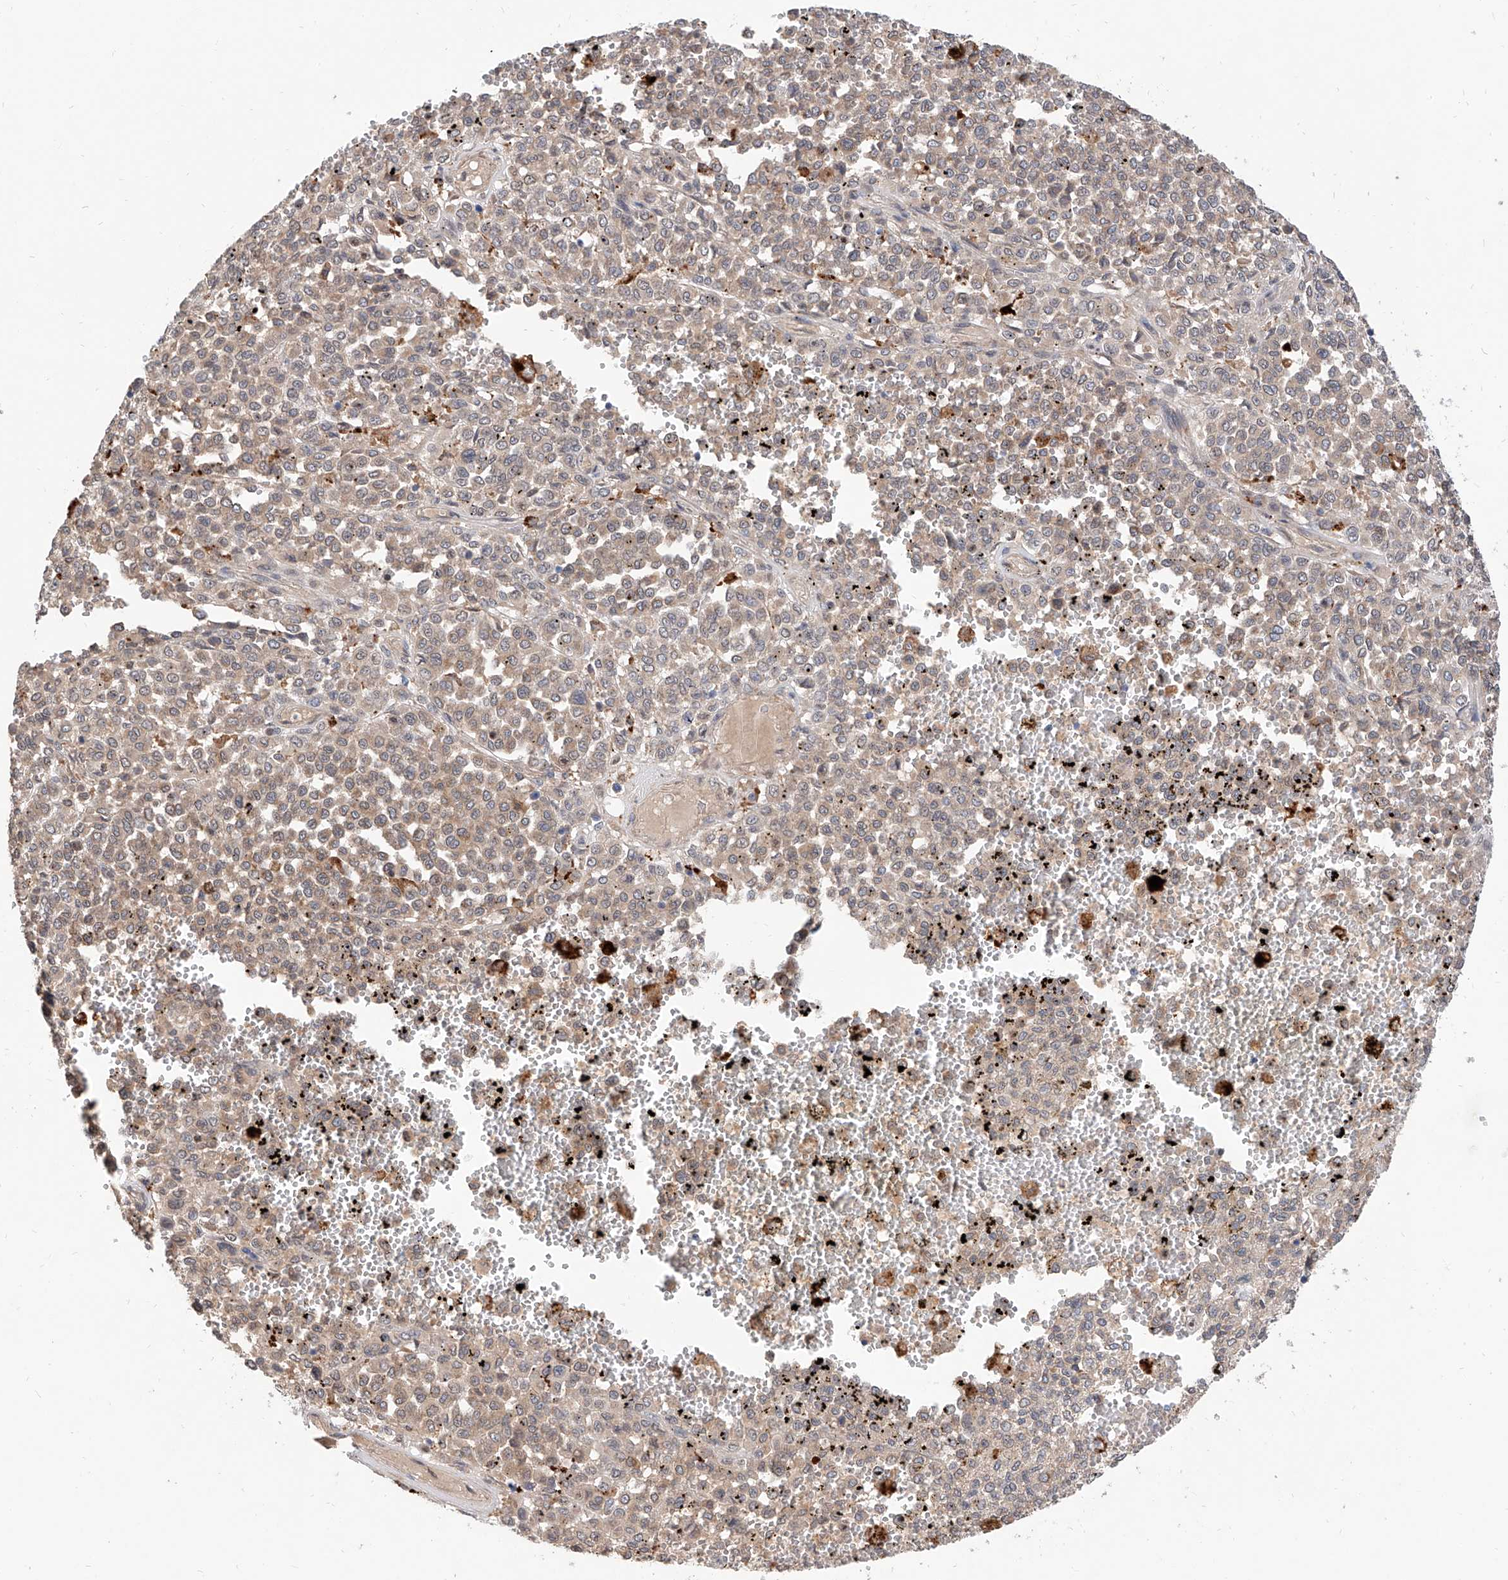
{"staining": {"intensity": "weak", "quantity": ">75%", "location": "cytoplasmic/membranous"}, "tissue": "melanoma", "cell_type": "Tumor cells", "image_type": "cancer", "snomed": [{"axis": "morphology", "description": "Malignant melanoma, Metastatic site"}, {"axis": "topography", "description": "Pancreas"}], "caption": "Protein expression analysis of melanoma reveals weak cytoplasmic/membranous expression in about >75% of tumor cells.", "gene": "MAGEE2", "patient": {"sex": "female", "age": 30}}